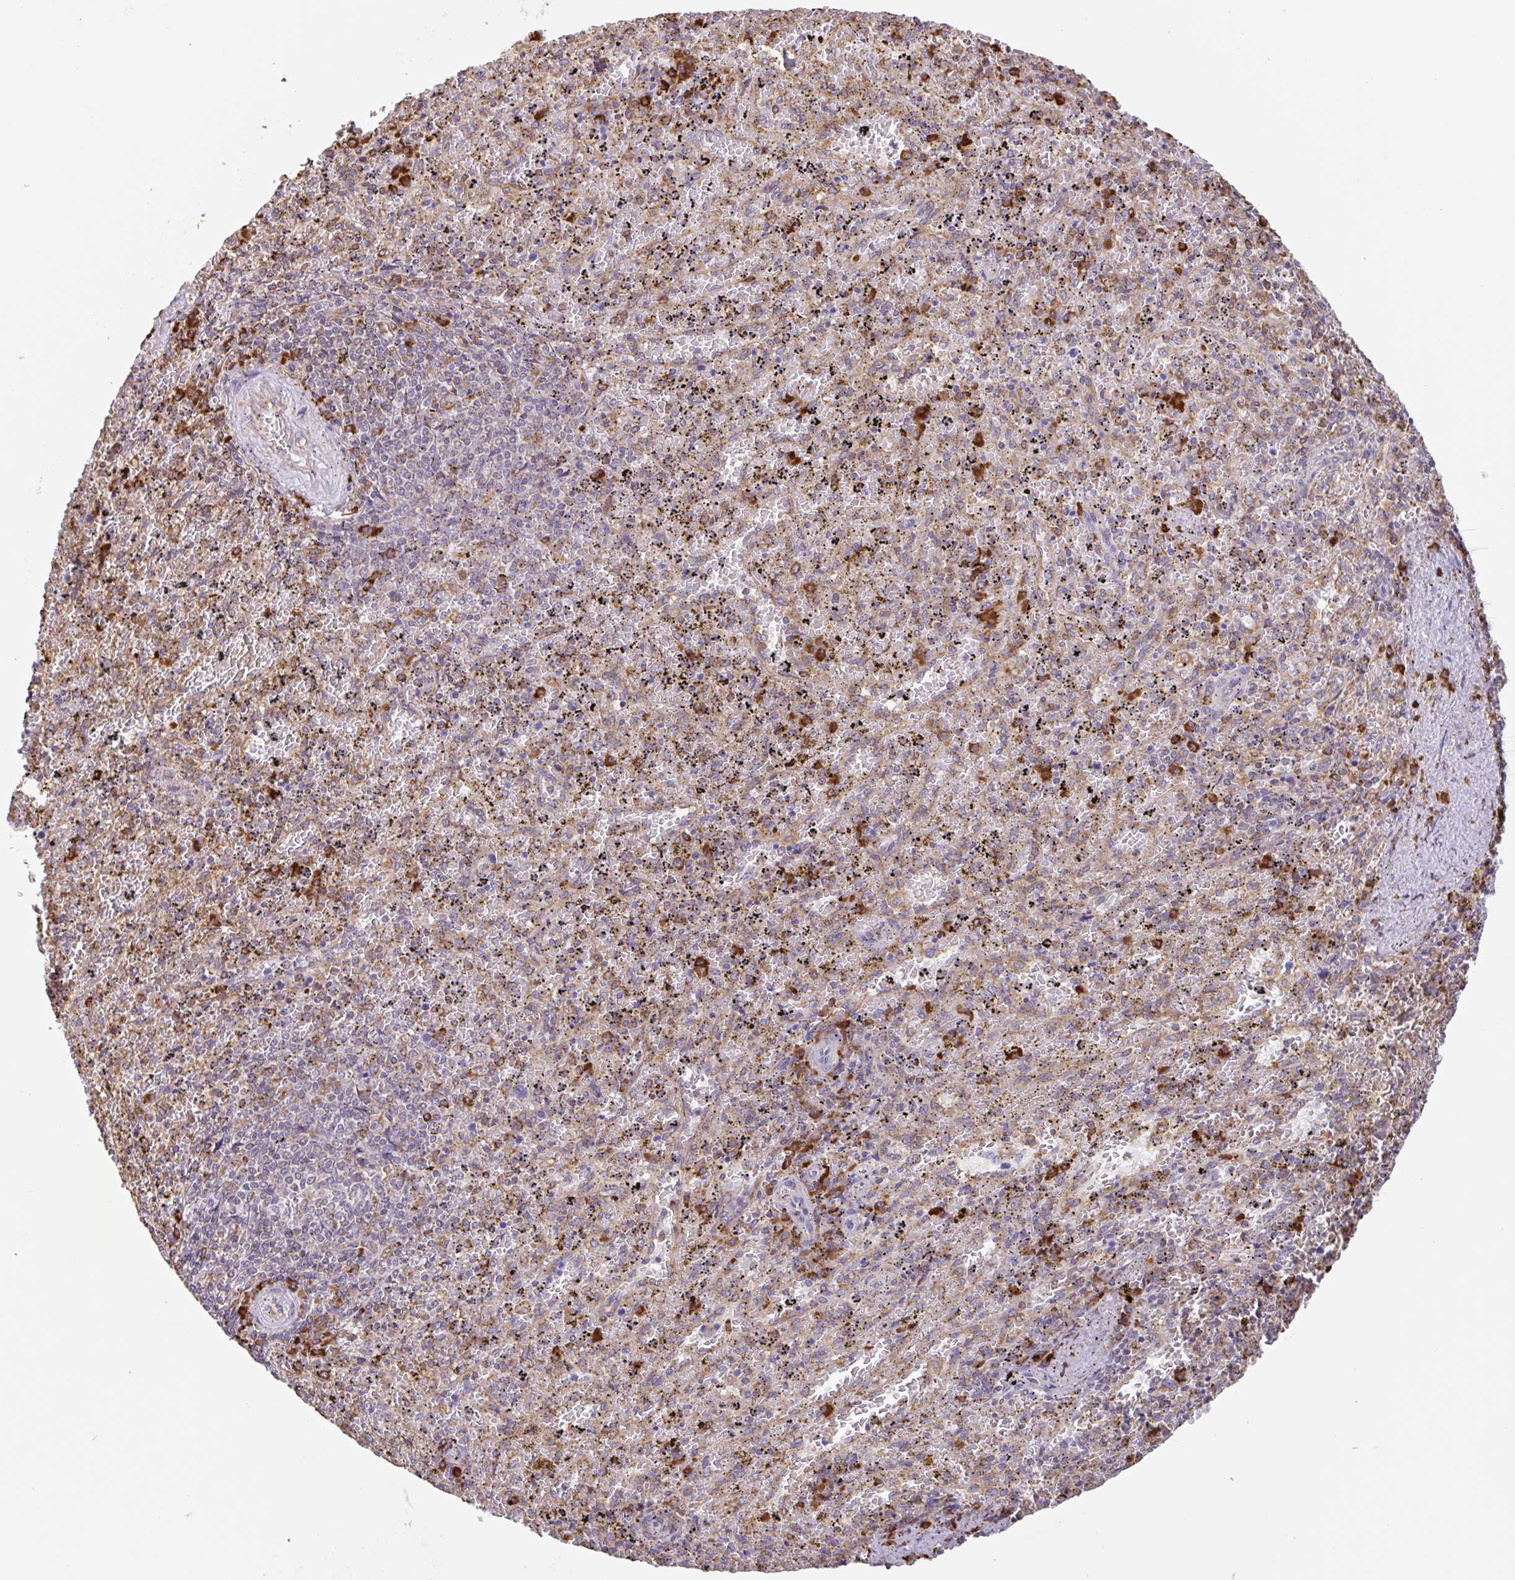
{"staining": {"intensity": "strong", "quantity": "<25%", "location": "cytoplasmic/membranous"}, "tissue": "spleen", "cell_type": "Cells in red pulp", "image_type": "normal", "snomed": [{"axis": "morphology", "description": "Normal tissue, NOS"}, {"axis": "topography", "description": "Spleen"}], "caption": "An image of spleen stained for a protein reveals strong cytoplasmic/membranous brown staining in cells in red pulp. Using DAB (brown) and hematoxylin (blue) stains, captured at high magnification using brightfield microscopy.", "gene": "DOK4", "patient": {"sex": "female", "age": 50}}